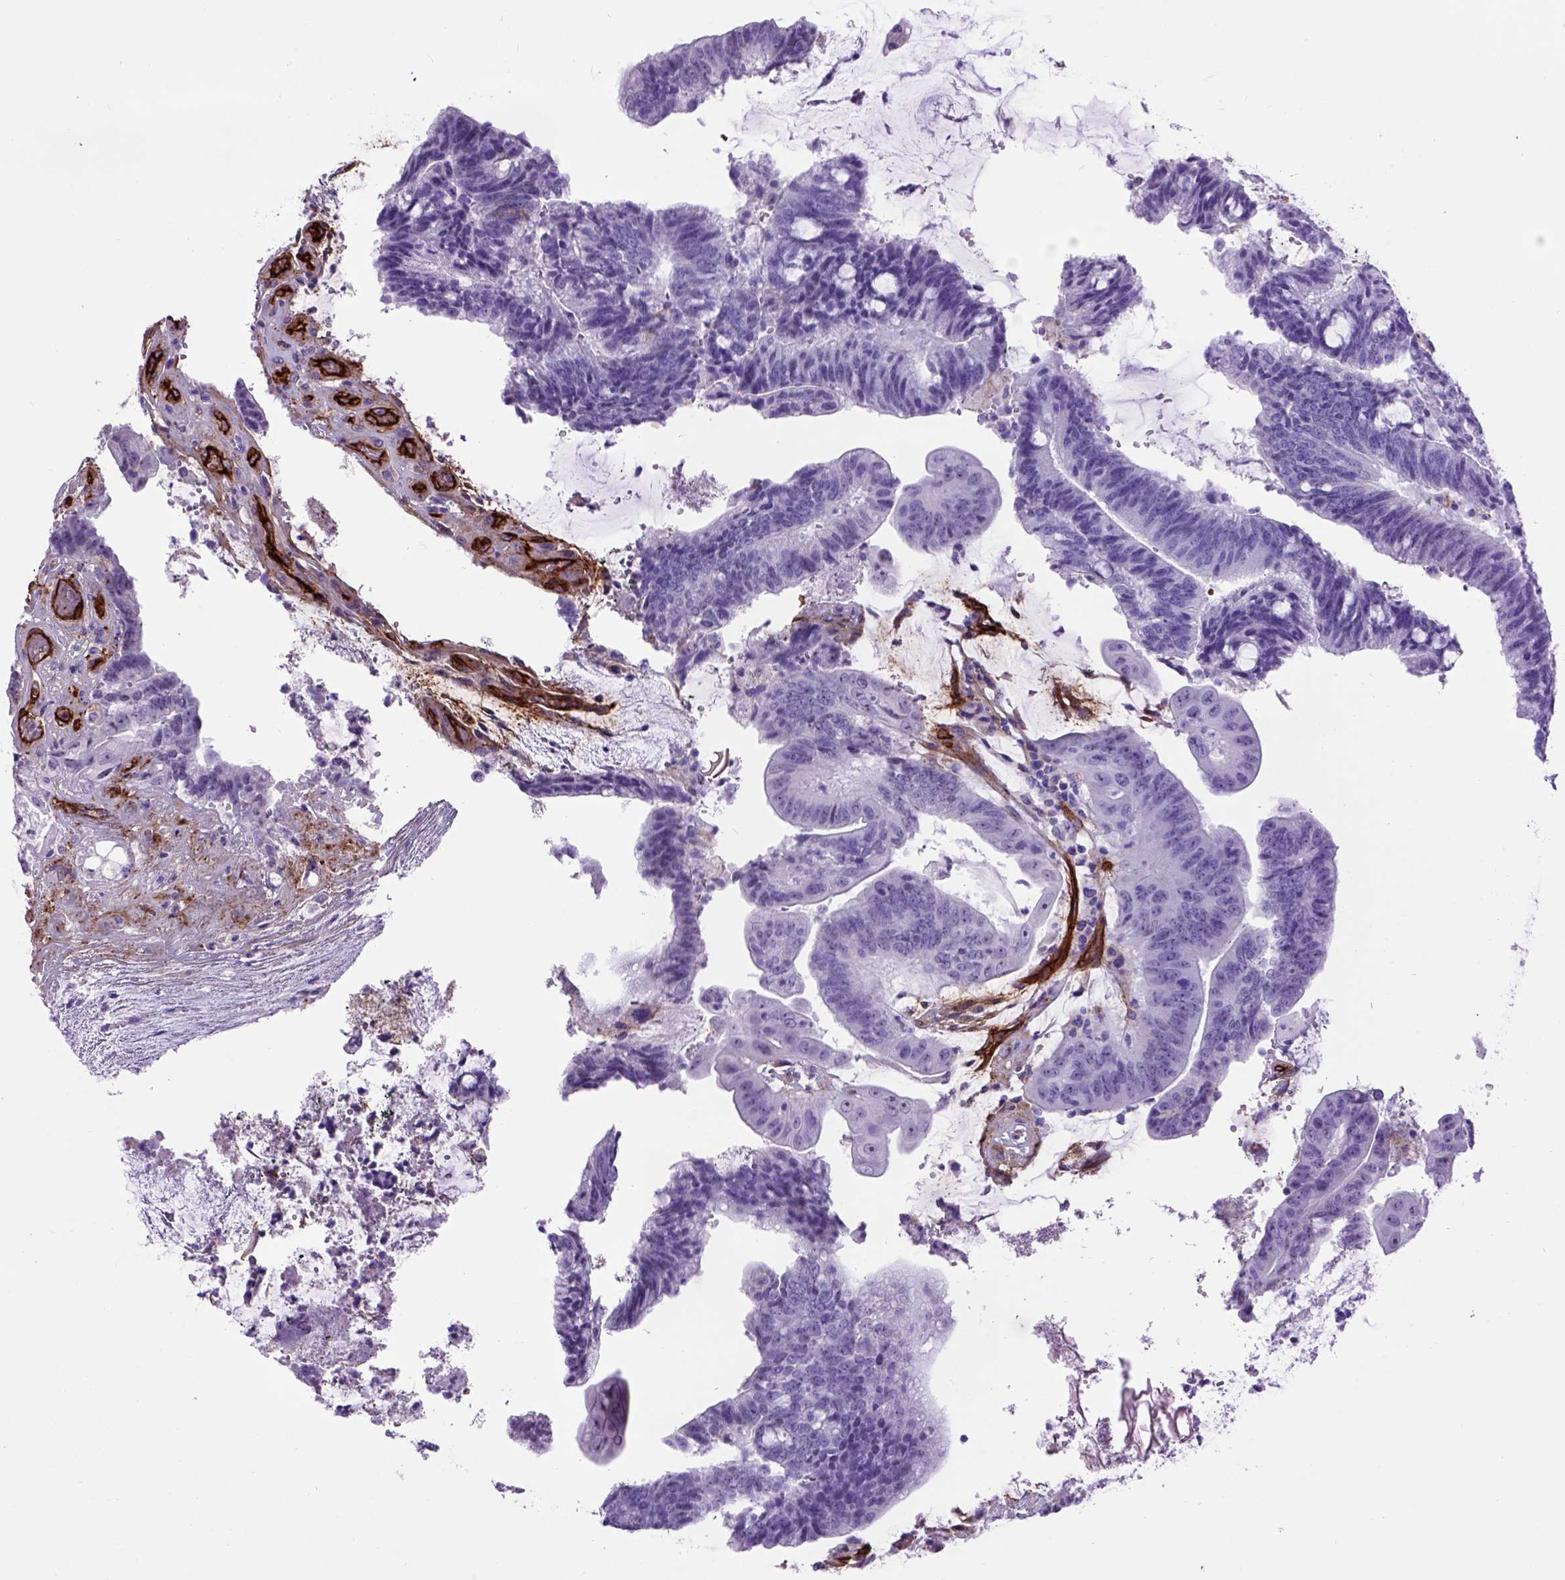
{"staining": {"intensity": "negative", "quantity": "none", "location": "none"}, "tissue": "colorectal cancer", "cell_type": "Tumor cells", "image_type": "cancer", "snomed": [{"axis": "morphology", "description": "Adenocarcinoma, NOS"}, {"axis": "topography", "description": "Colon"}], "caption": "Tumor cells show no significant protein expression in adenocarcinoma (colorectal).", "gene": "ENG", "patient": {"sex": "female", "age": 43}}